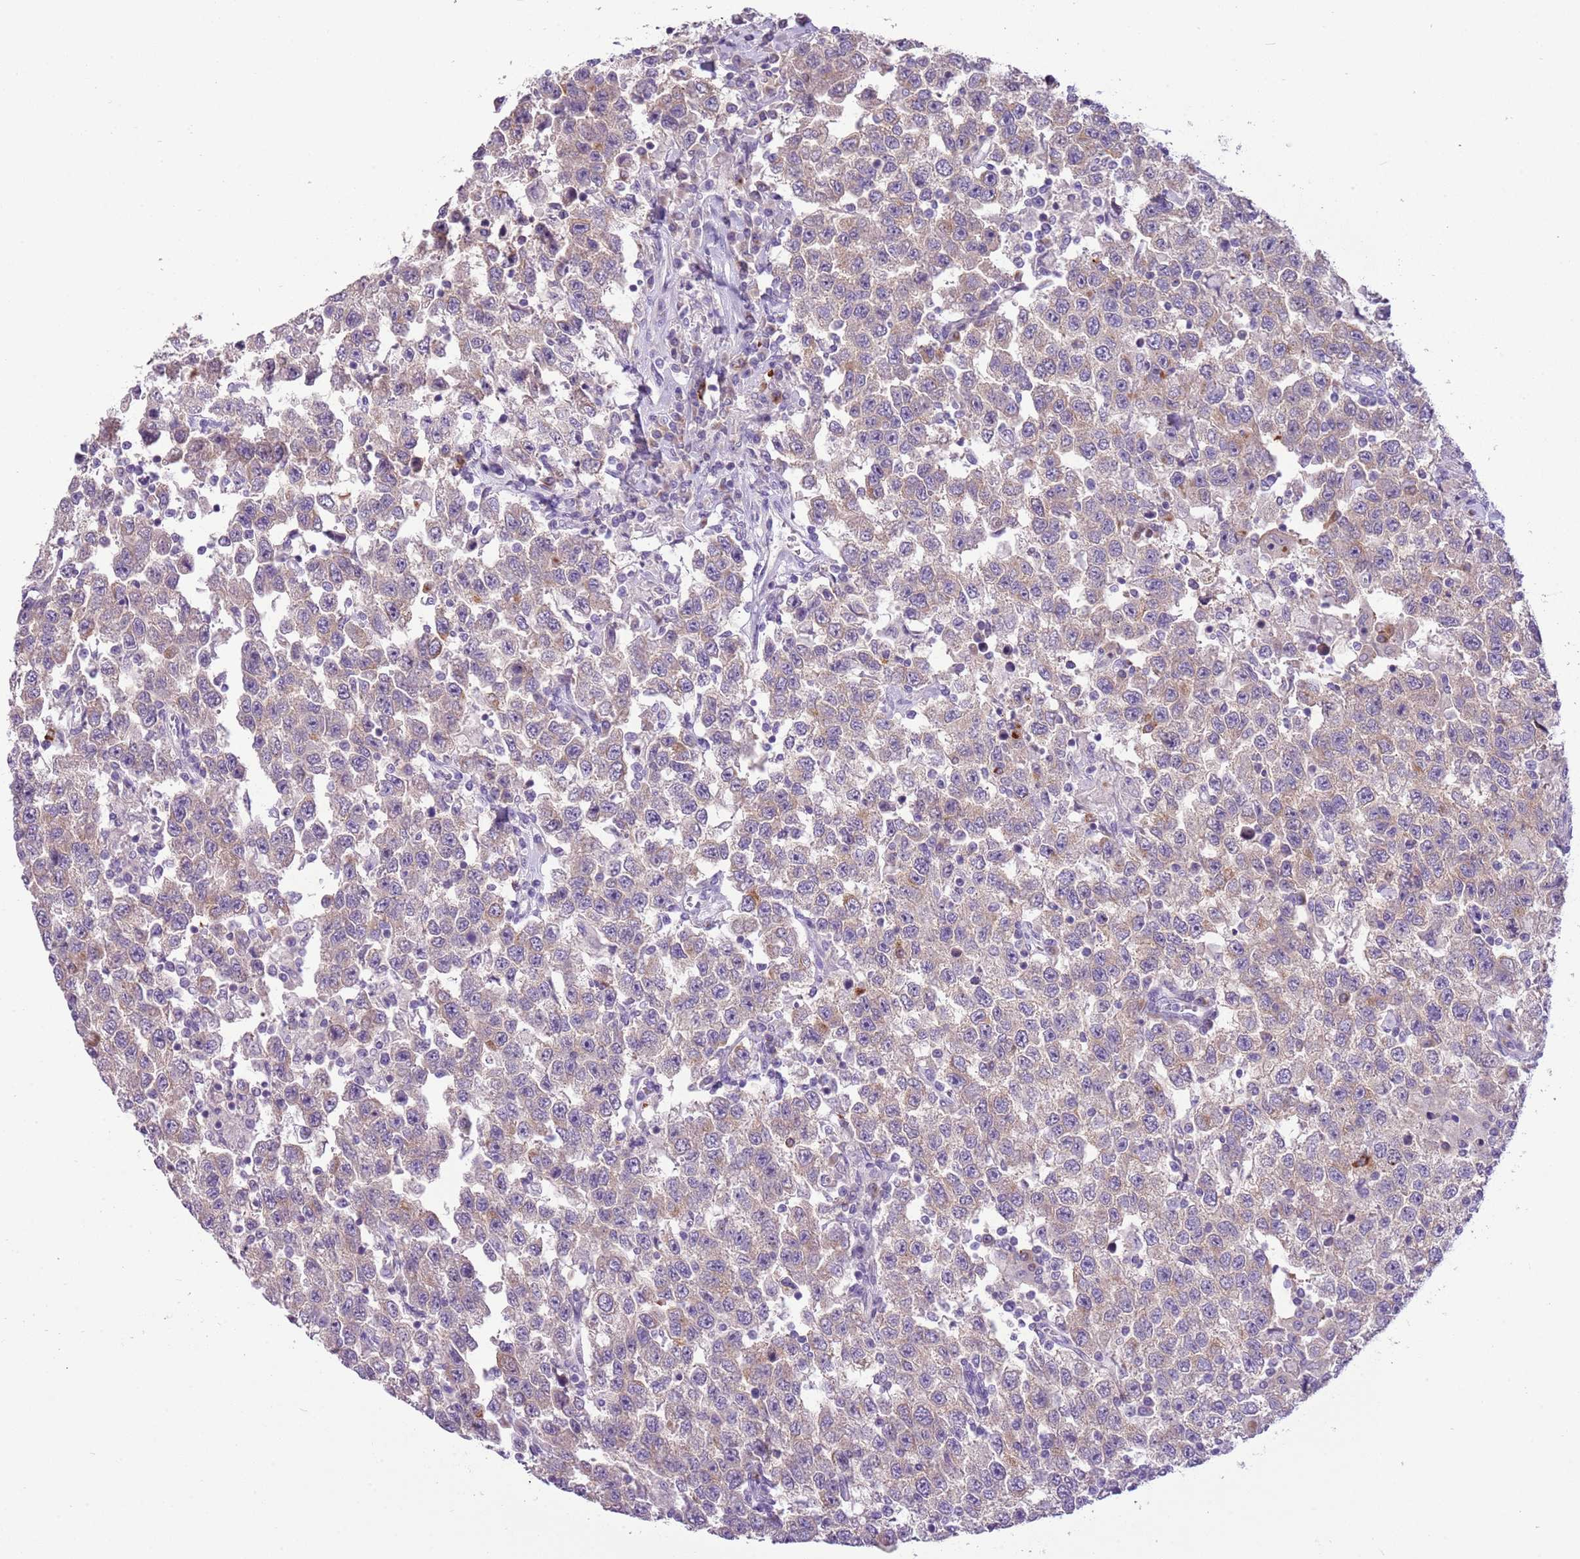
{"staining": {"intensity": "weak", "quantity": "25%-75%", "location": "cytoplasmic/membranous"}, "tissue": "testis cancer", "cell_type": "Tumor cells", "image_type": "cancer", "snomed": [{"axis": "morphology", "description": "Seminoma, NOS"}, {"axis": "topography", "description": "Testis"}], "caption": "A histopathology image of human testis cancer (seminoma) stained for a protein exhibits weak cytoplasmic/membranous brown staining in tumor cells.", "gene": "SCAMP5", "patient": {"sex": "male", "age": 41}}